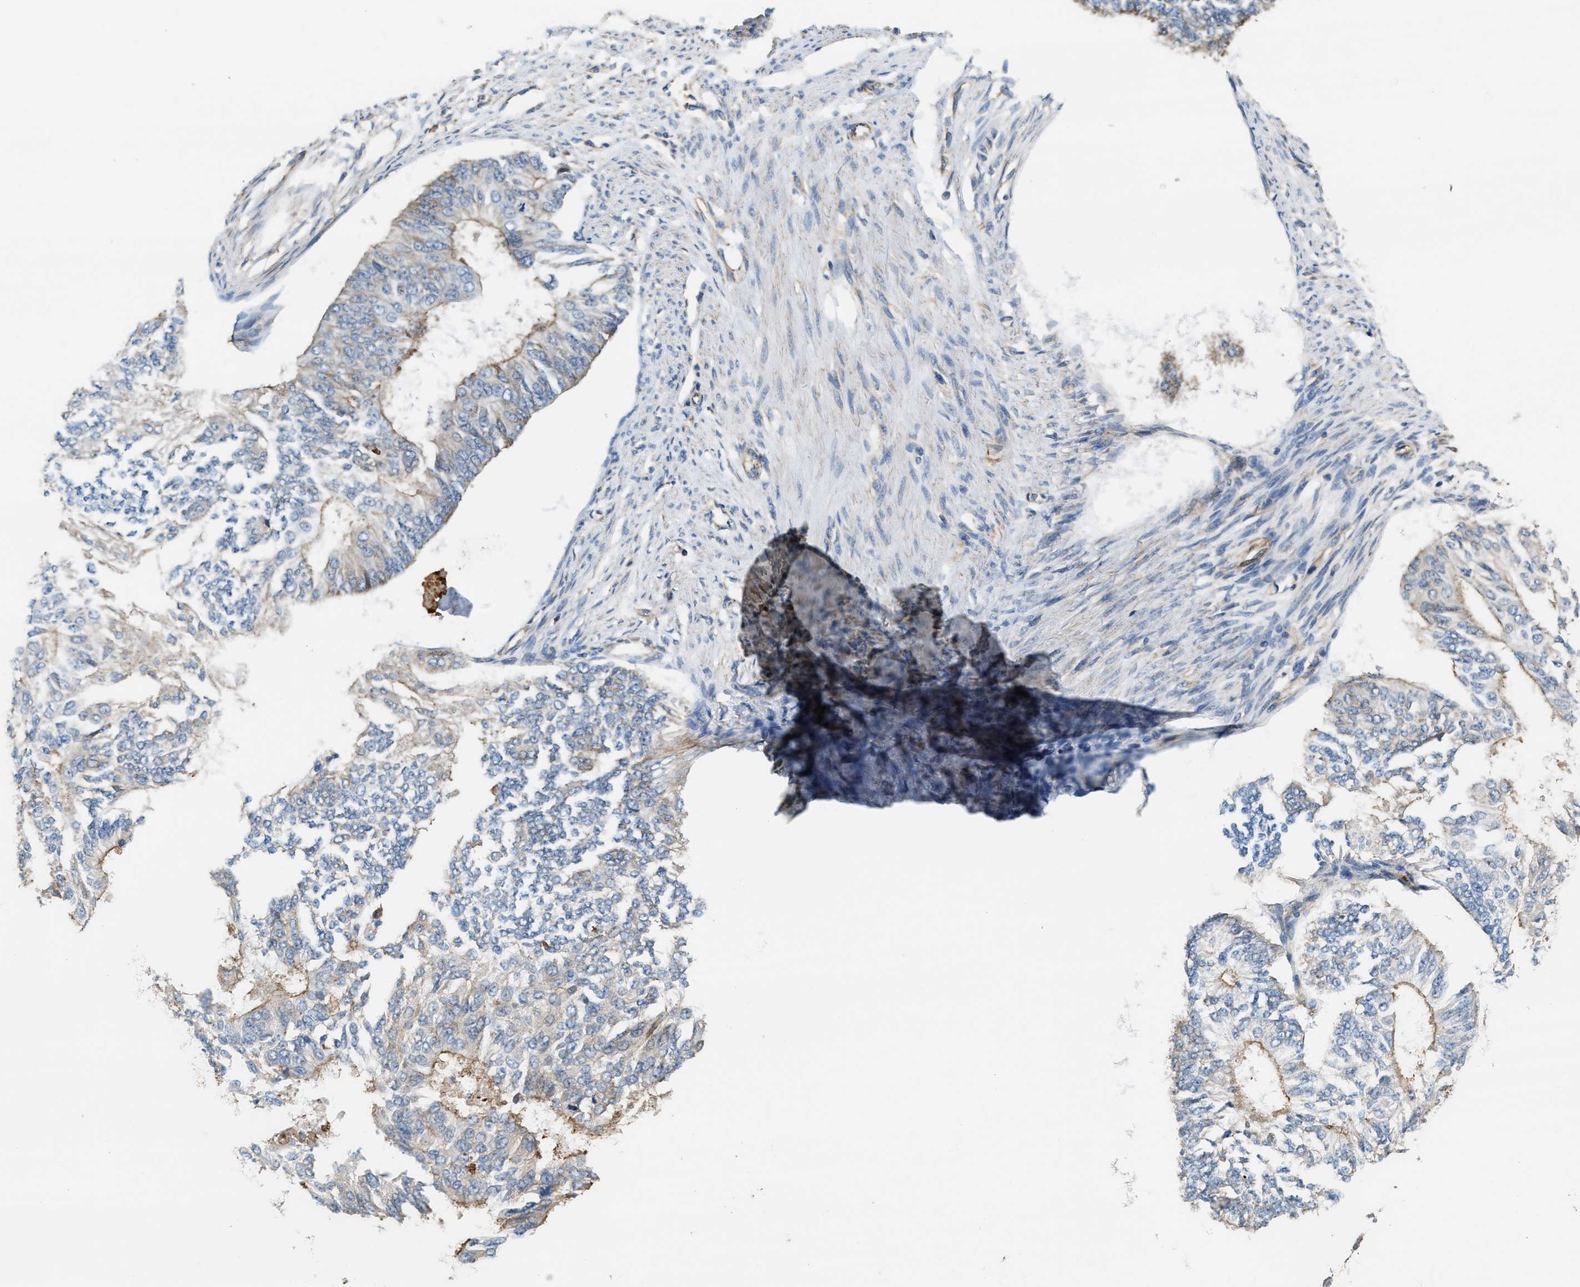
{"staining": {"intensity": "weak", "quantity": "25%-75%", "location": "cytoplasmic/membranous"}, "tissue": "endometrial cancer", "cell_type": "Tumor cells", "image_type": "cancer", "snomed": [{"axis": "morphology", "description": "Adenocarcinoma, NOS"}, {"axis": "topography", "description": "Endometrium"}], "caption": "Immunohistochemical staining of human adenocarcinoma (endometrial) displays weak cytoplasmic/membranous protein expression in about 25%-75% of tumor cells.", "gene": "ATIC", "patient": {"sex": "female", "age": 32}}